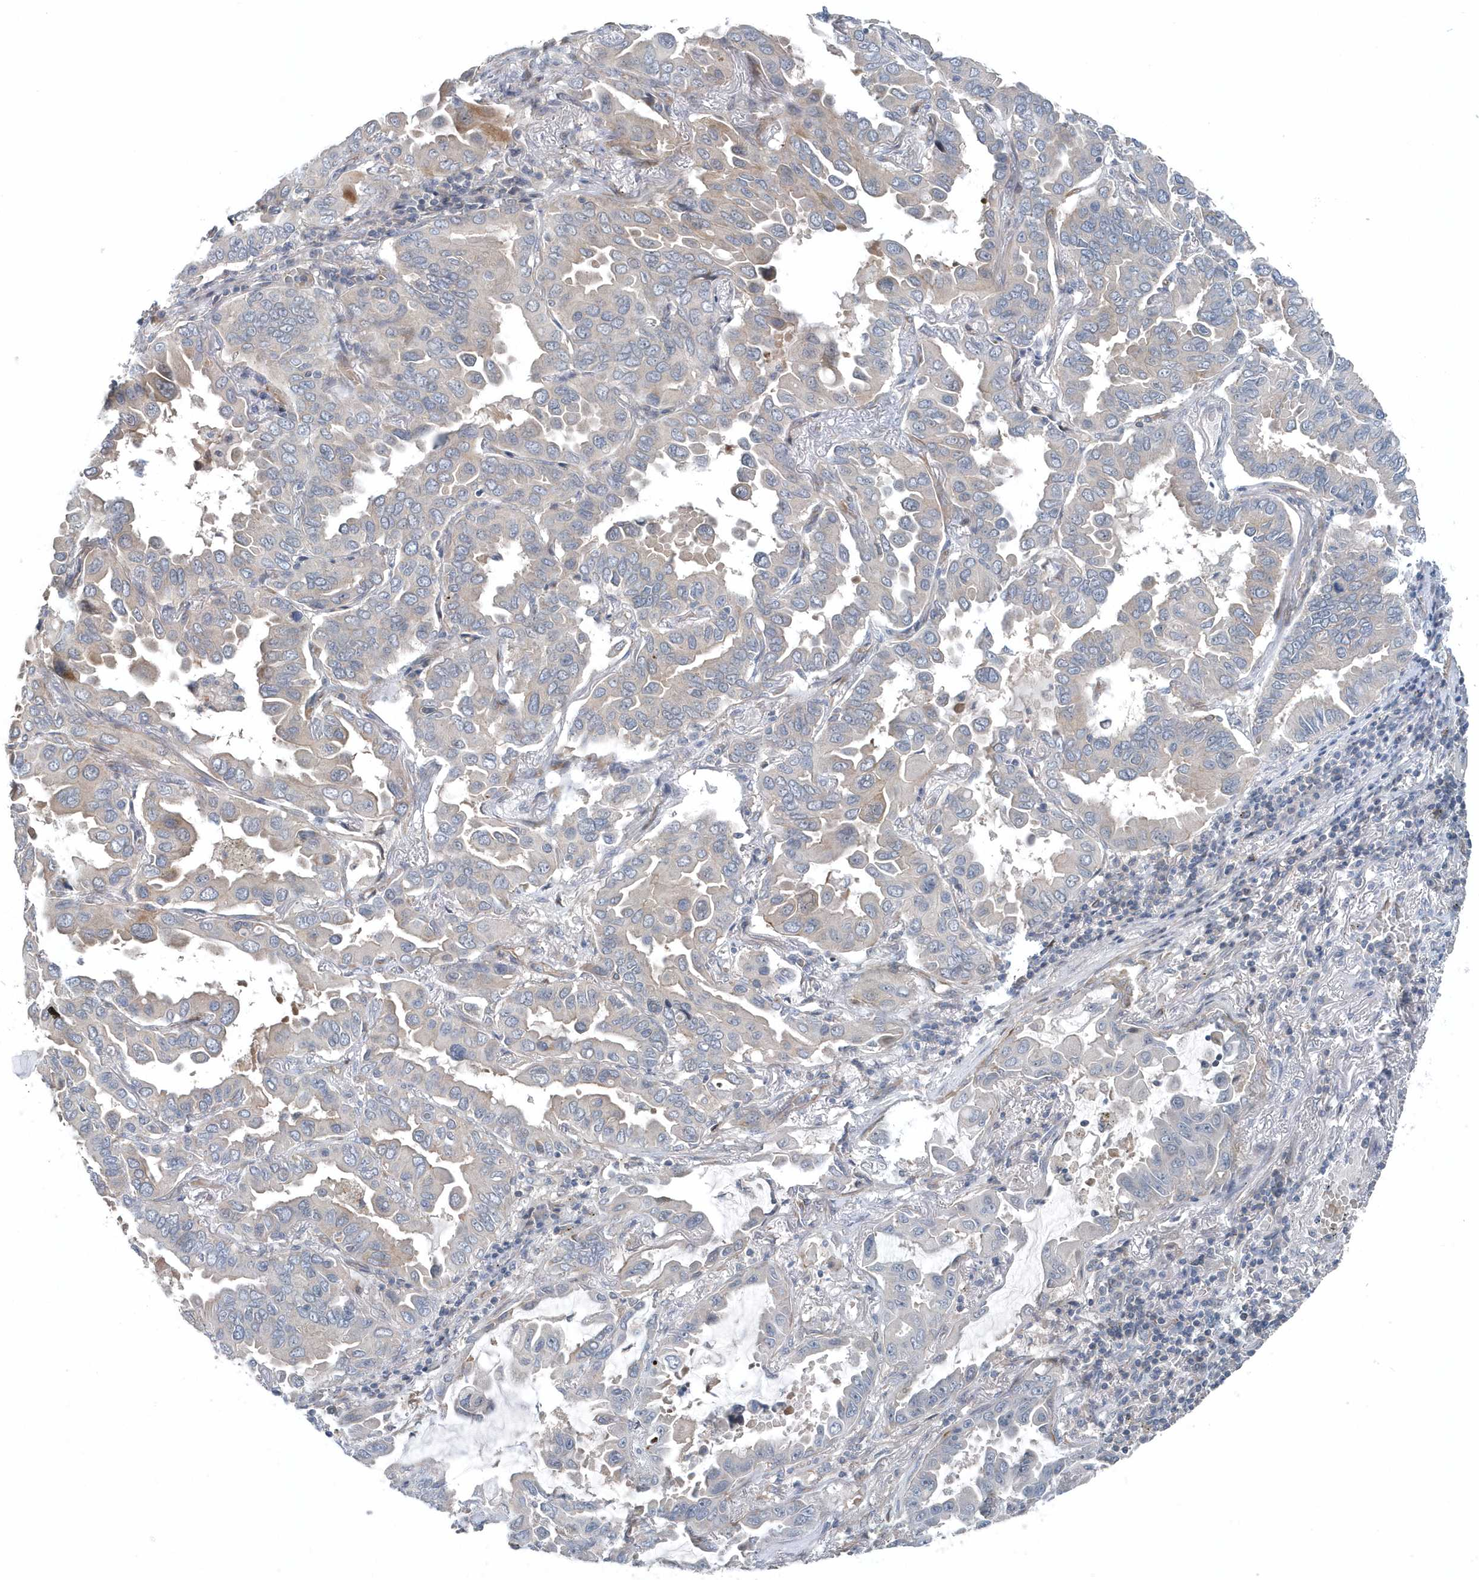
{"staining": {"intensity": "weak", "quantity": "<25%", "location": "cytoplasmic/membranous"}, "tissue": "lung cancer", "cell_type": "Tumor cells", "image_type": "cancer", "snomed": [{"axis": "morphology", "description": "Adenocarcinoma, NOS"}, {"axis": "topography", "description": "Lung"}], "caption": "High power microscopy micrograph of an IHC histopathology image of lung cancer (adenocarcinoma), revealing no significant positivity in tumor cells.", "gene": "MCC", "patient": {"sex": "male", "age": 64}}